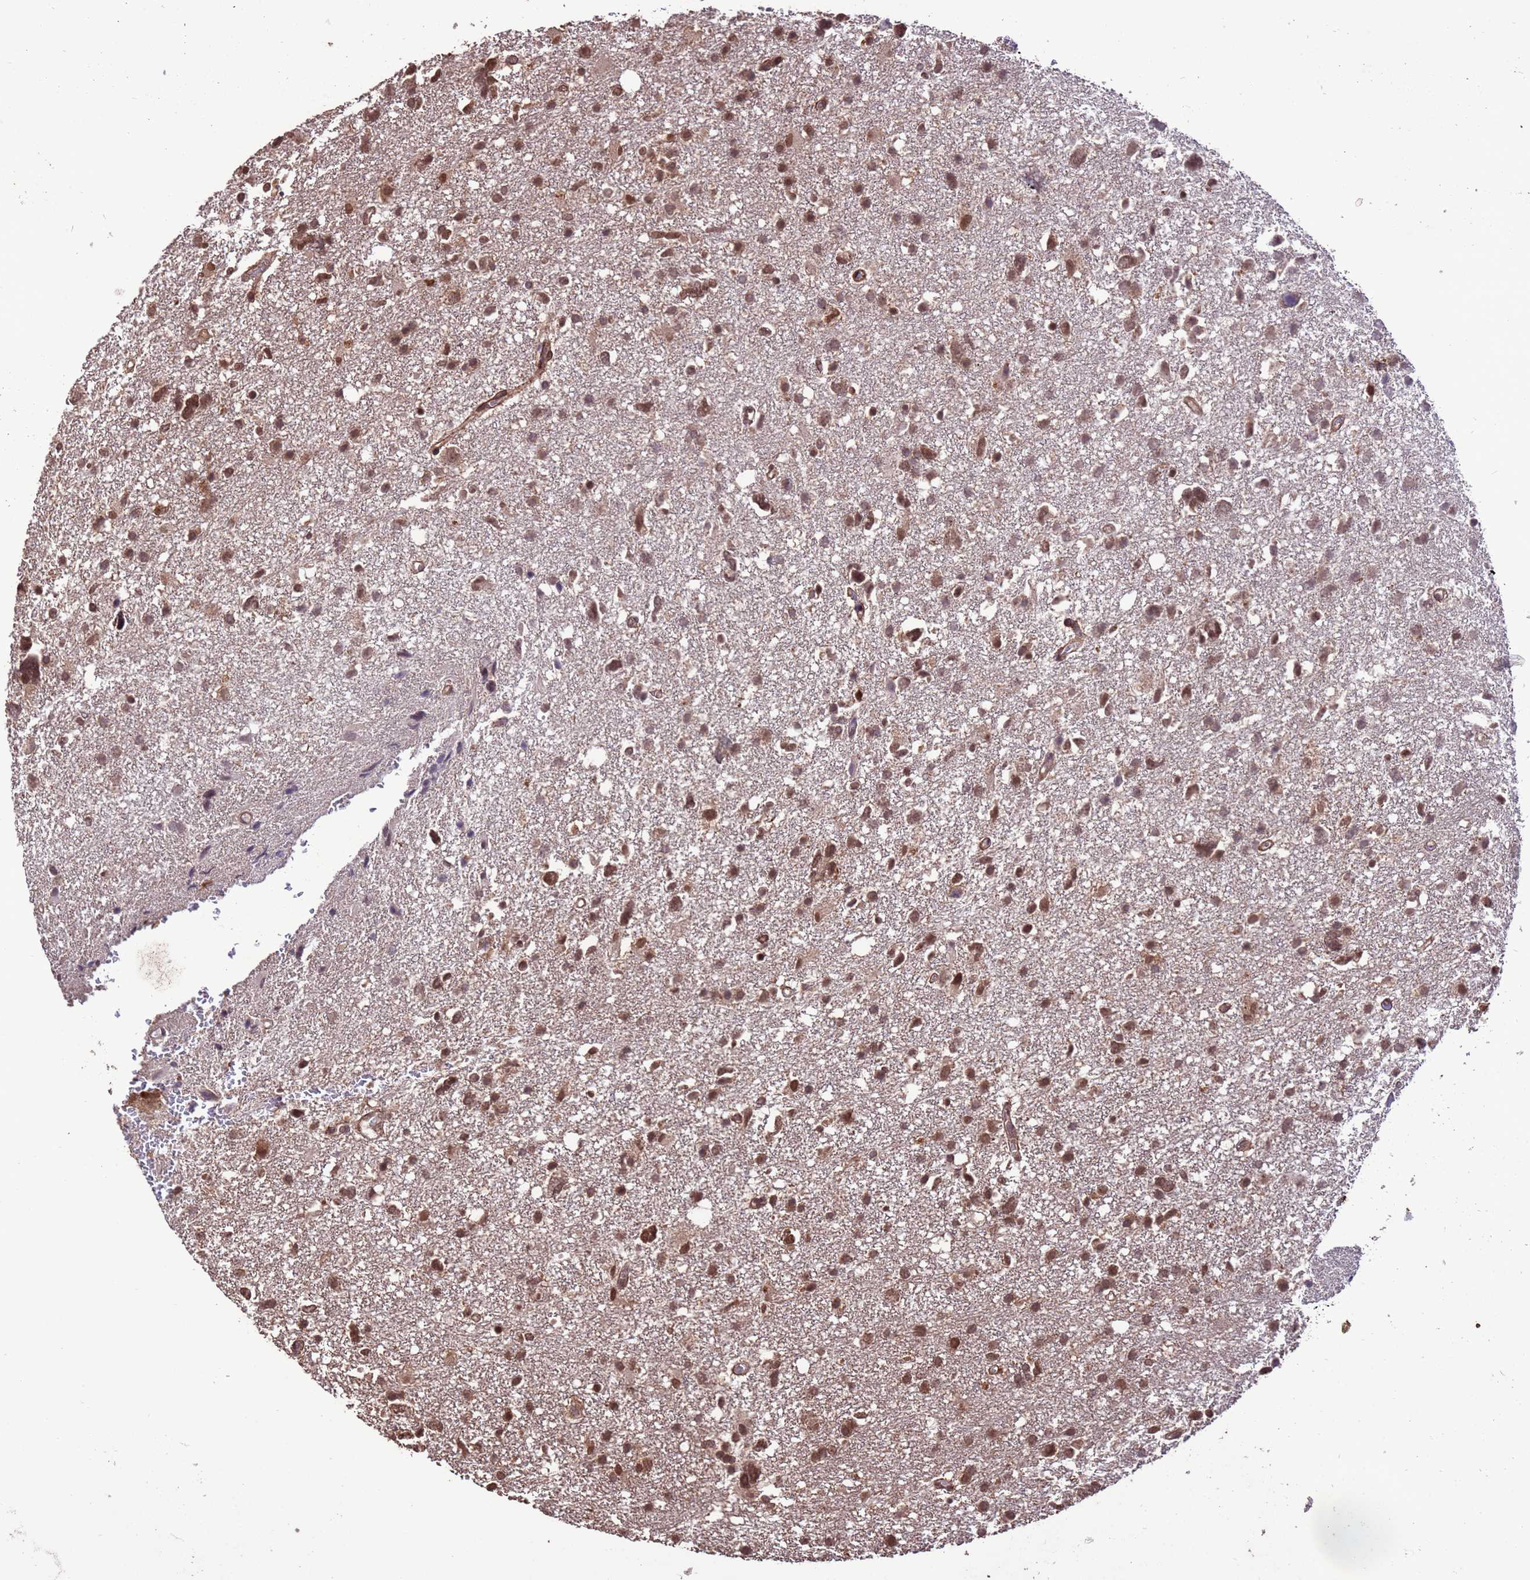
{"staining": {"intensity": "moderate", "quantity": ">75%", "location": "nuclear"}, "tissue": "glioma", "cell_type": "Tumor cells", "image_type": "cancer", "snomed": [{"axis": "morphology", "description": "Glioma, malignant, High grade"}, {"axis": "topography", "description": "Brain"}], "caption": "Protein analysis of malignant glioma (high-grade) tissue shows moderate nuclear expression in approximately >75% of tumor cells. The staining was performed using DAB to visualize the protein expression in brown, while the nuclei were stained in blue with hematoxylin (Magnification: 20x).", "gene": "VSTM4", "patient": {"sex": "male", "age": 61}}